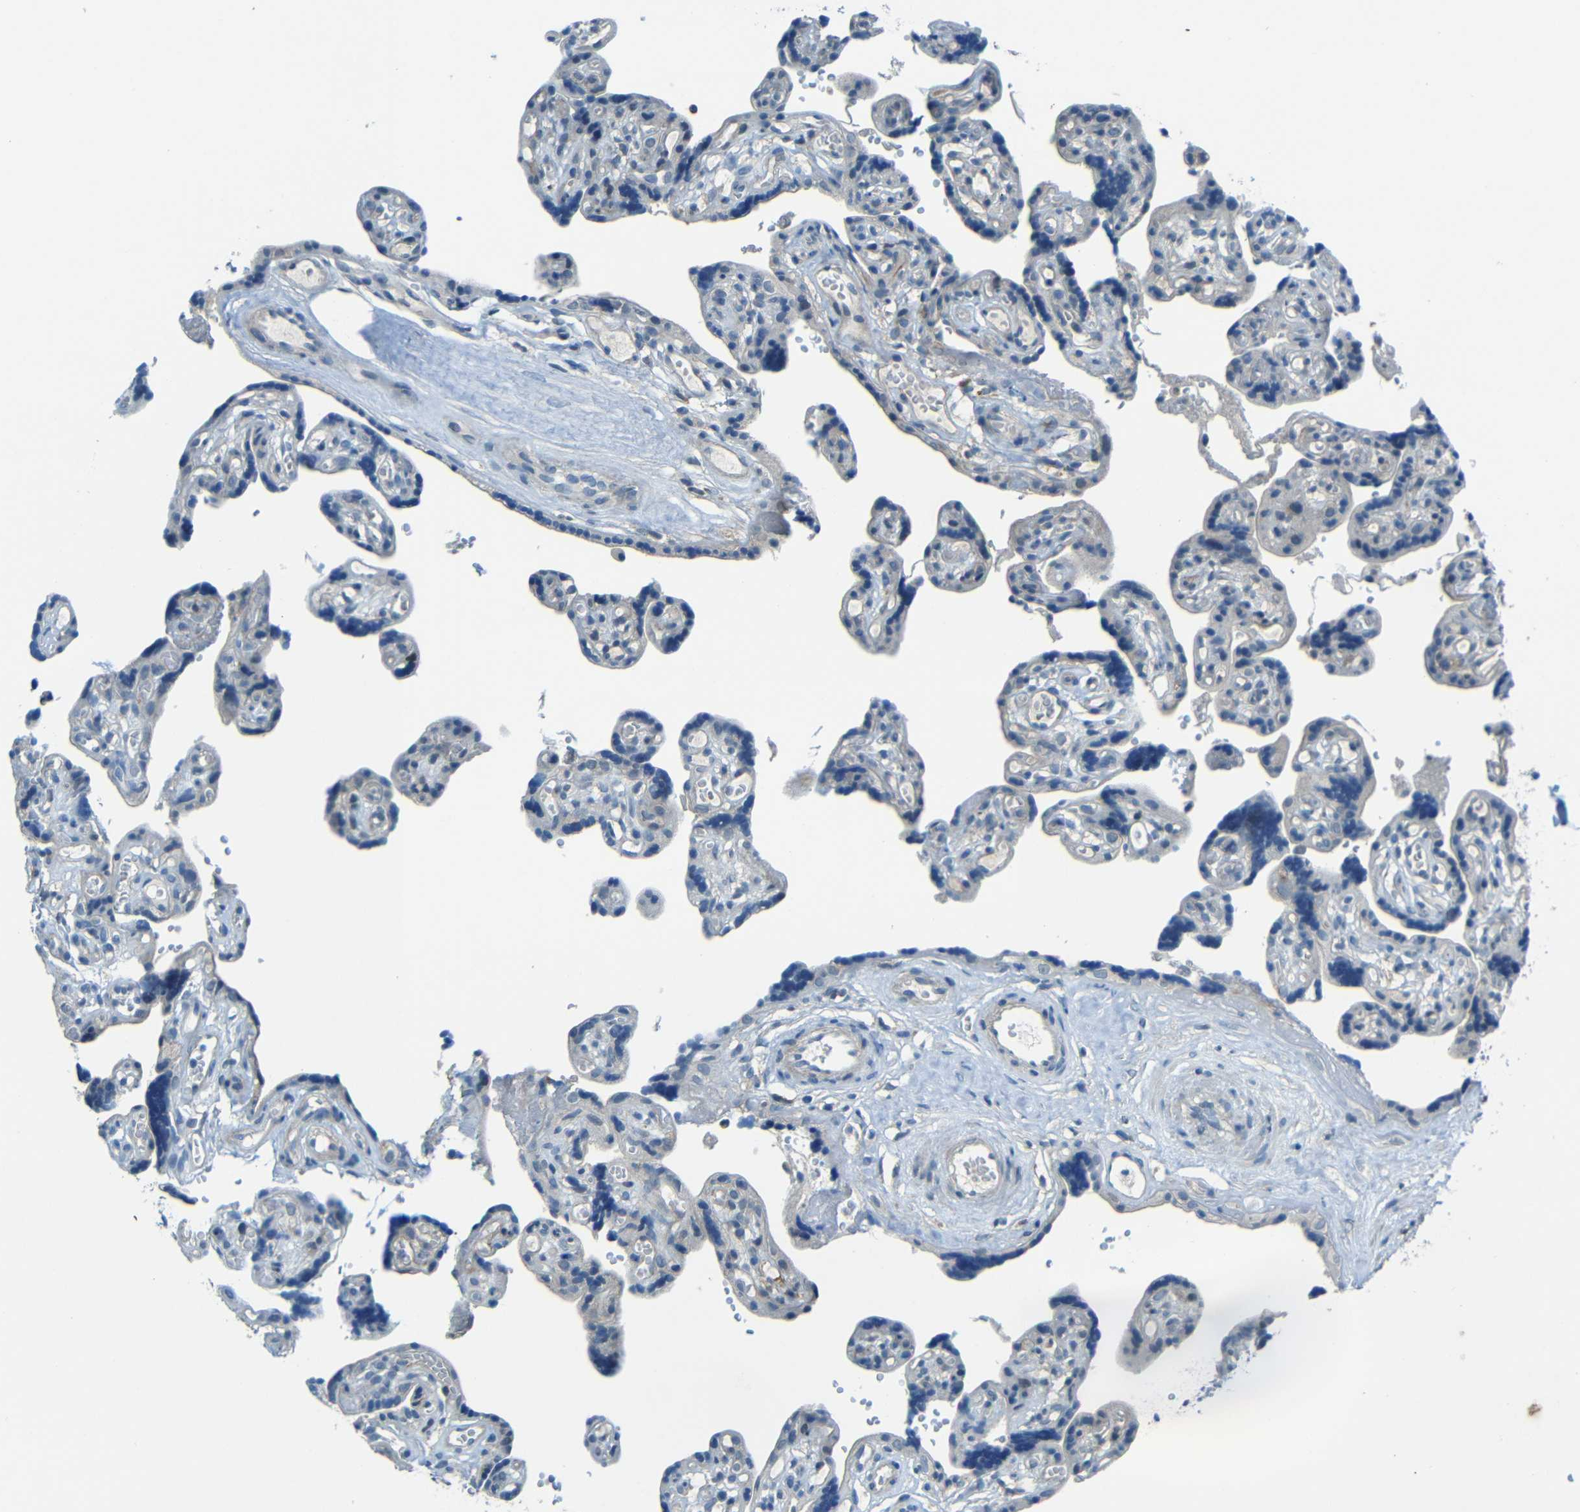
{"staining": {"intensity": "negative", "quantity": "none", "location": "none"}, "tissue": "placenta", "cell_type": "Trophoblastic cells", "image_type": "normal", "snomed": [{"axis": "morphology", "description": "Normal tissue, NOS"}, {"axis": "topography", "description": "Placenta"}], "caption": "The image demonstrates no significant expression in trophoblastic cells of placenta.", "gene": "ANKRD22", "patient": {"sex": "female", "age": 30}}